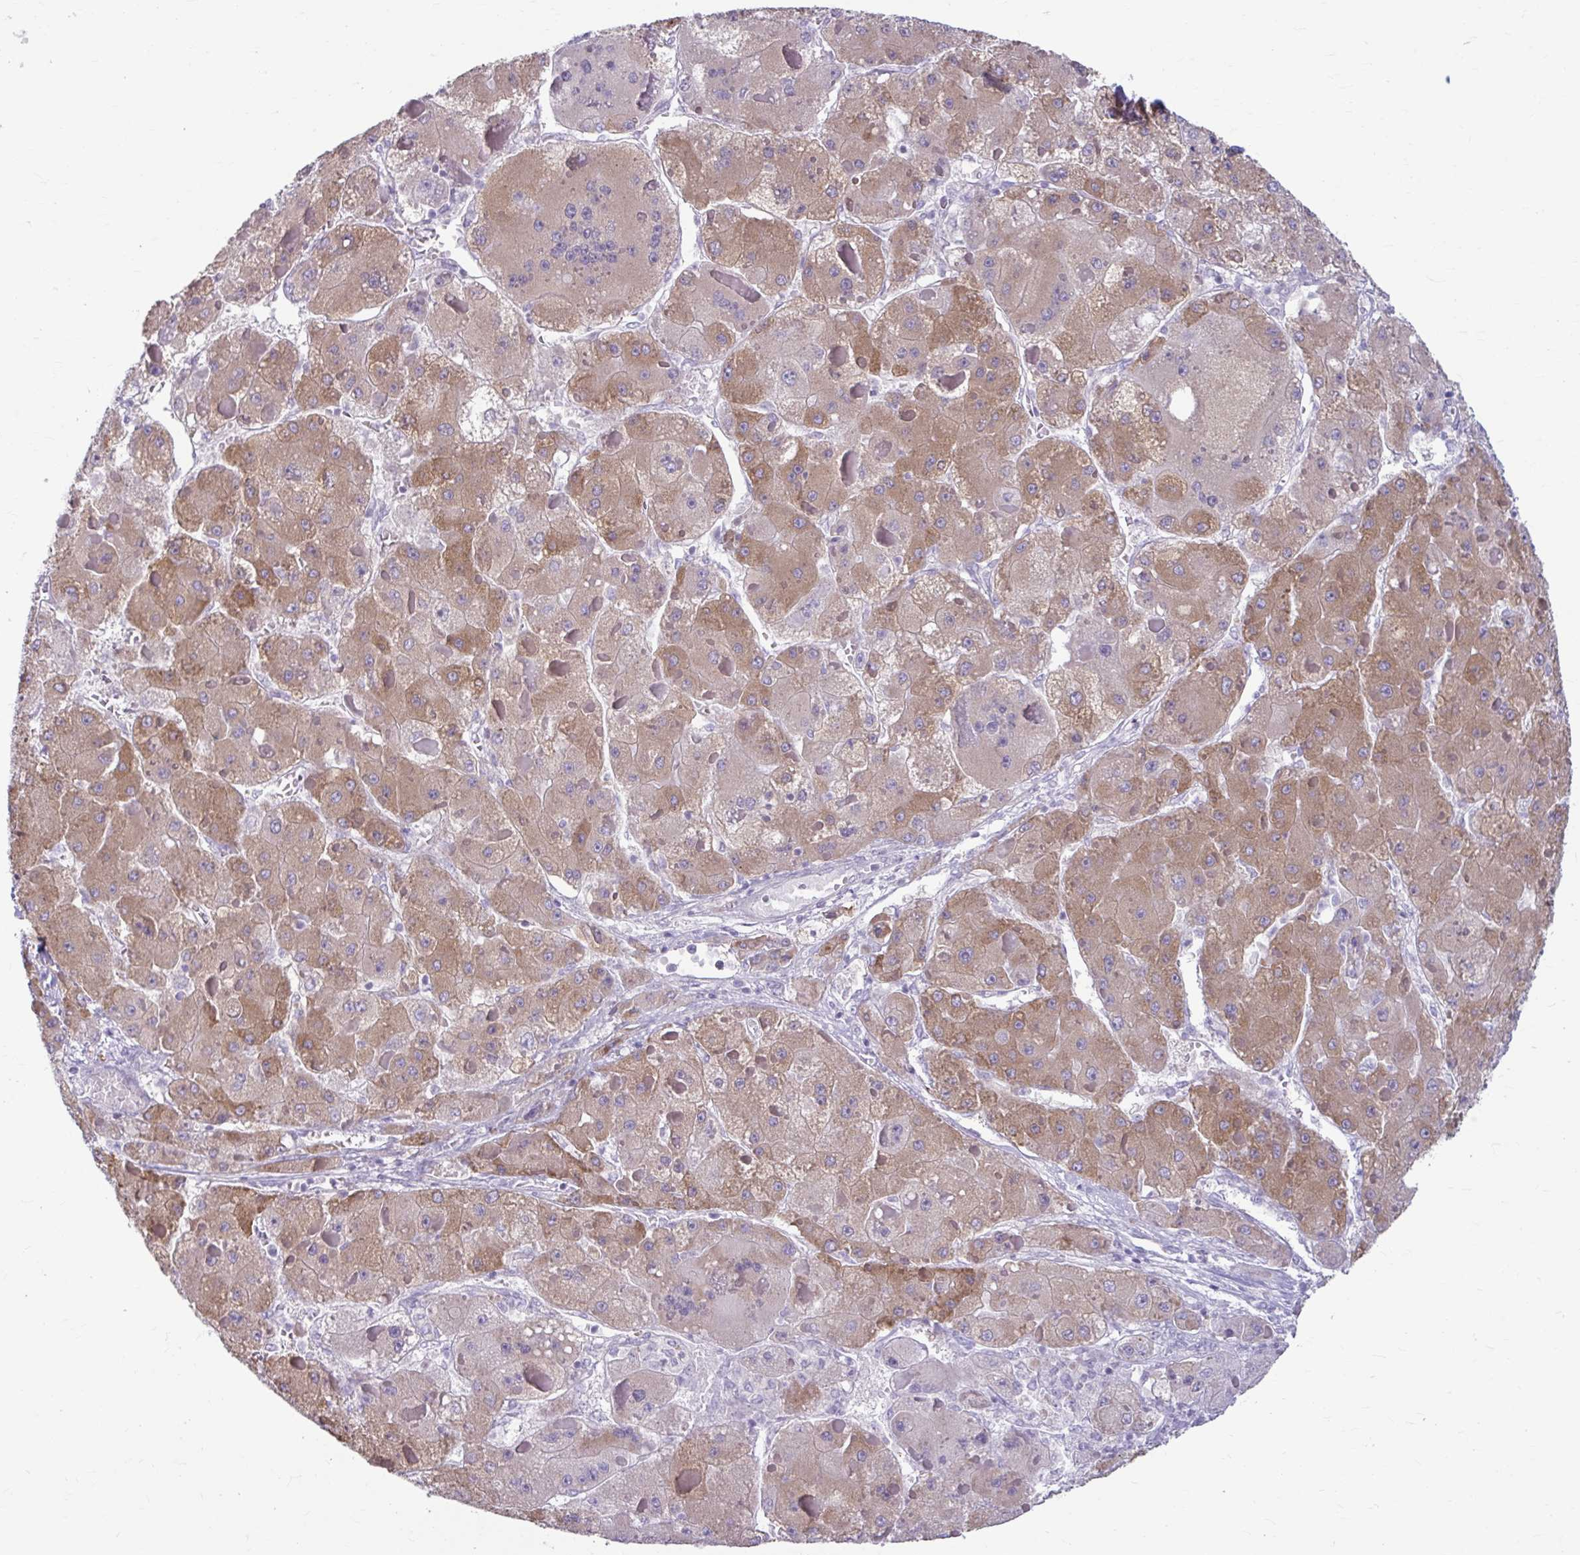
{"staining": {"intensity": "moderate", "quantity": ">75%", "location": "cytoplasmic/membranous"}, "tissue": "liver cancer", "cell_type": "Tumor cells", "image_type": "cancer", "snomed": [{"axis": "morphology", "description": "Carcinoma, Hepatocellular, NOS"}, {"axis": "topography", "description": "Liver"}], "caption": "Immunohistochemical staining of liver cancer reveals medium levels of moderate cytoplasmic/membranous expression in about >75% of tumor cells. The staining was performed using DAB (3,3'-diaminobenzidine) to visualize the protein expression in brown, while the nuclei were stained in blue with hematoxylin (Magnification: 20x).", "gene": "MSMO1", "patient": {"sex": "female", "age": 73}}